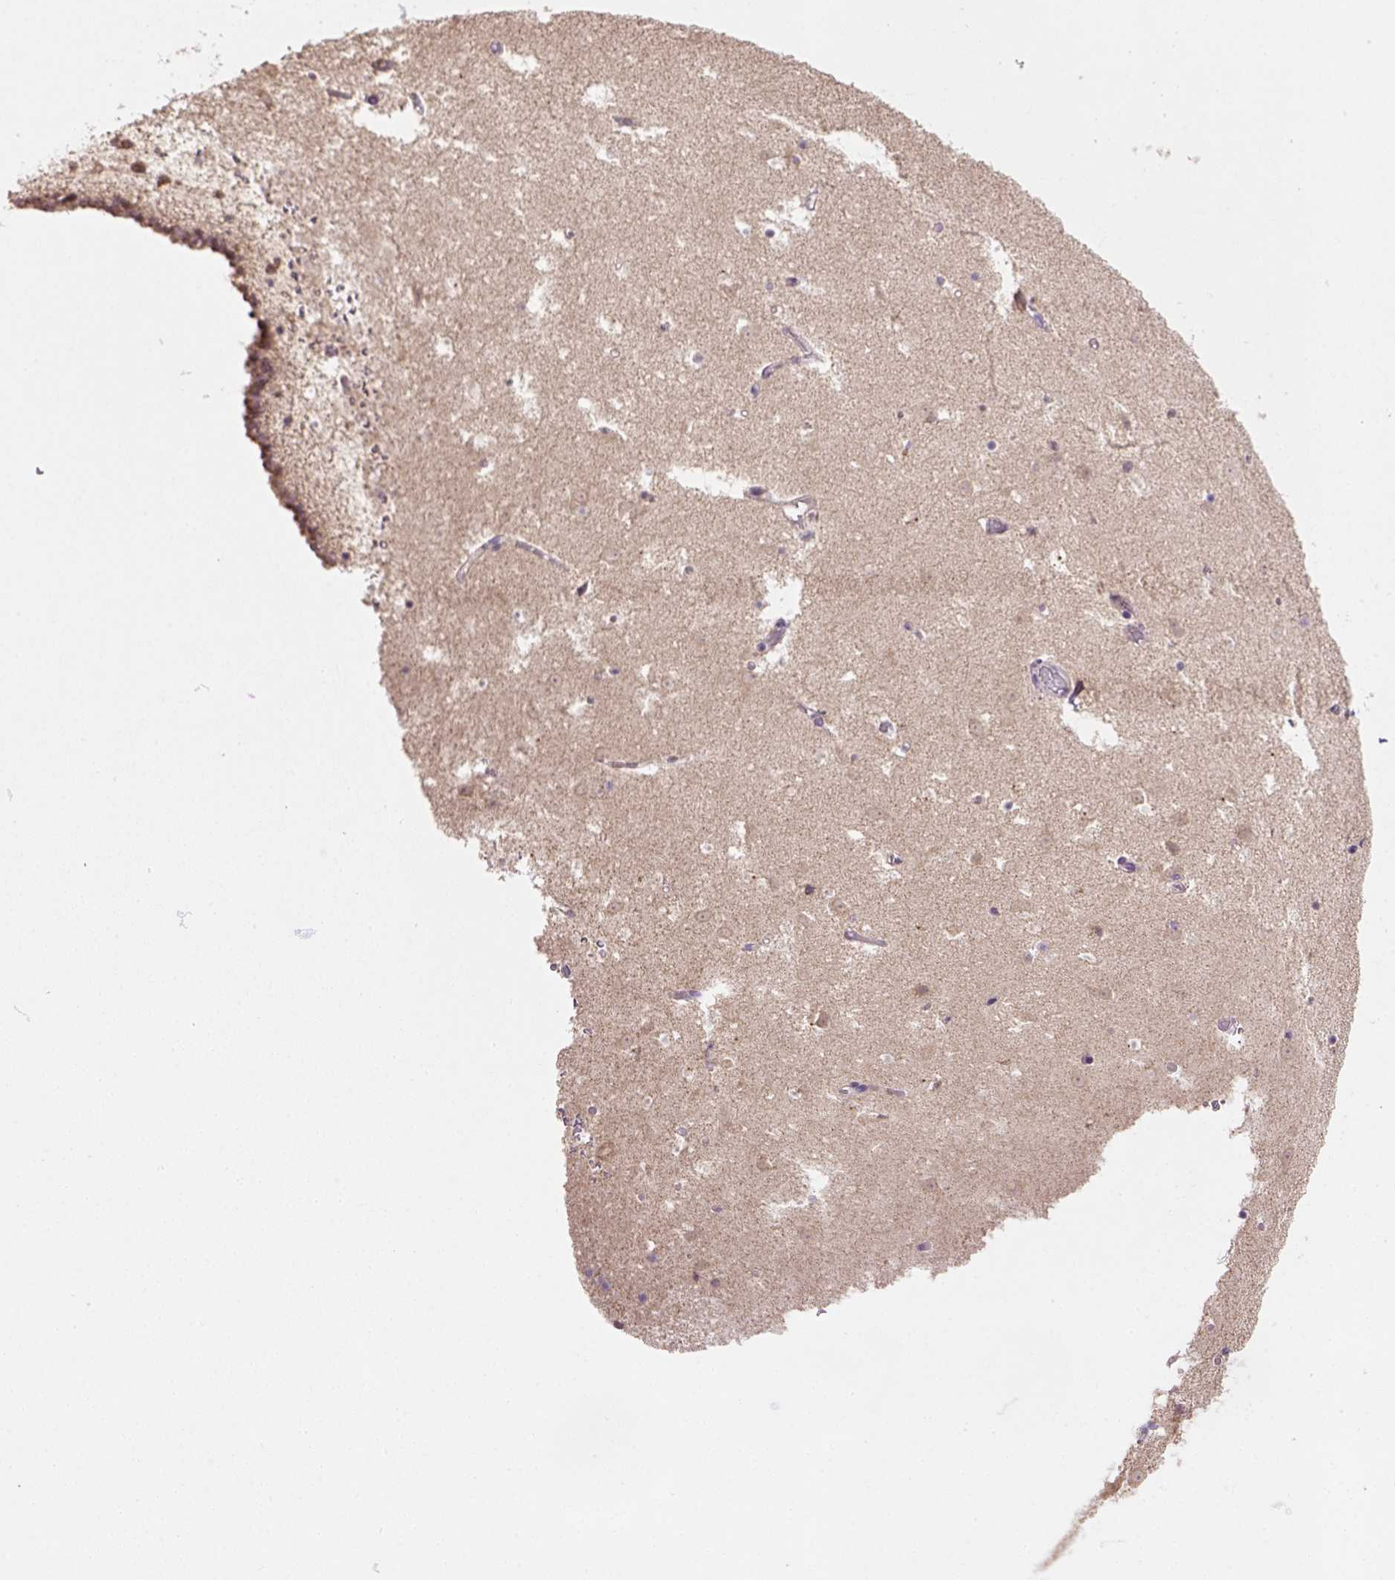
{"staining": {"intensity": "negative", "quantity": "none", "location": "none"}, "tissue": "caudate", "cell_type": "Glial cells", "image_type": "normal", "snomed": [{"axis": "morphology", "description": "Normal tissue, NOS"}, {"axis": "topography", "description": "Lateral ventricle wall"}], "caption": "The micrograph shows no staining of glial cells in unremarkable caudate.", "gene": "NUDT10", "patient": {"sex": "female", "age": 42}}